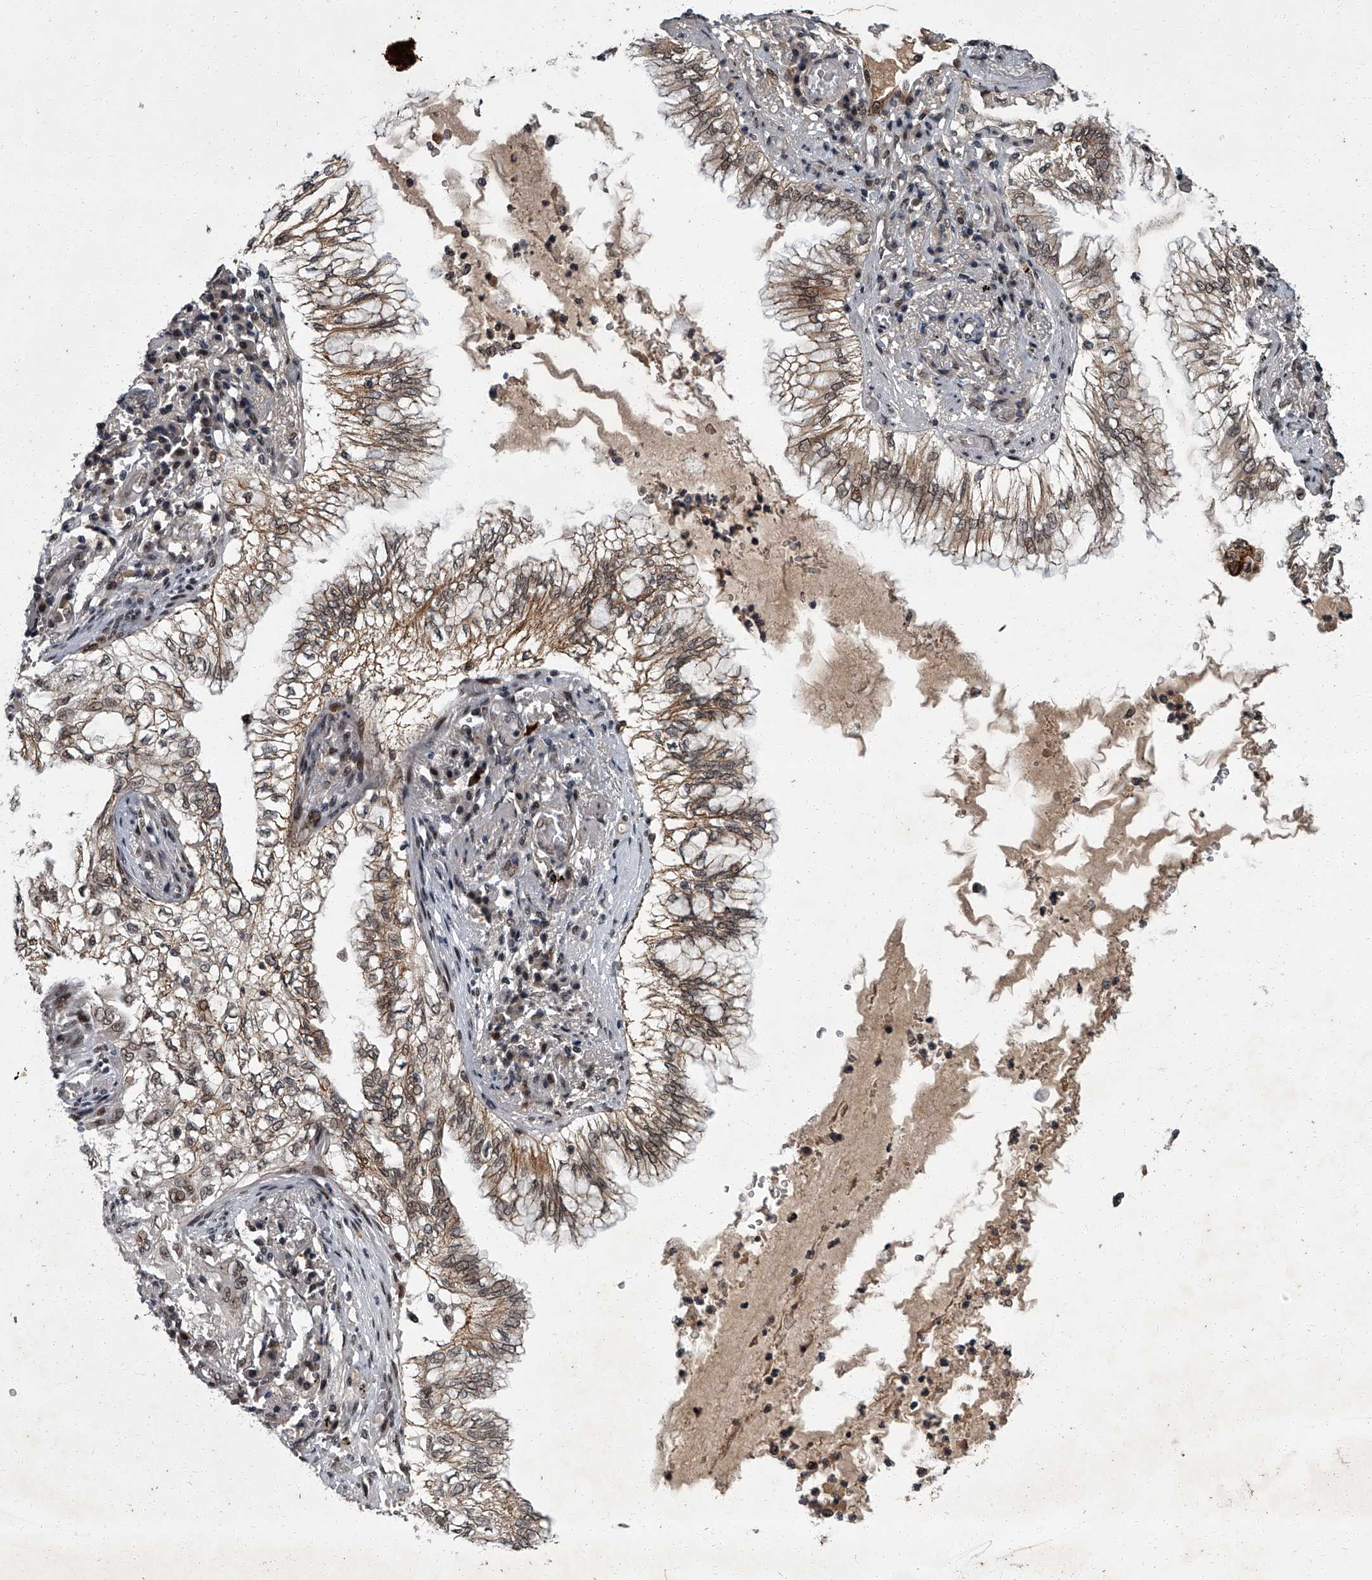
{"staining": {"intensity": "moderate", "quantity": ">75%", "location": "cytoplasmic/membranous,nuclear"}, "tissue": "lung cancer", "cell_type": "Tumor cells", "image_type": "cancer", "snomed": [{"axis": "morphology", "description": "Adenocarcinoma, NOS"}, {"axis": "topography", "description": "Lung"}], "caption": "This photomicrograph reveals lung adenocarcinoma stained with IHC to label a protein in brown. The cytoplasmic/membranous and nuclear of tumor cells show moderate positivity for the protein. Nuclei are counter-stained blue.", "gene": "ZNF518B", "patient": {"sex": "female", "age": 70}}